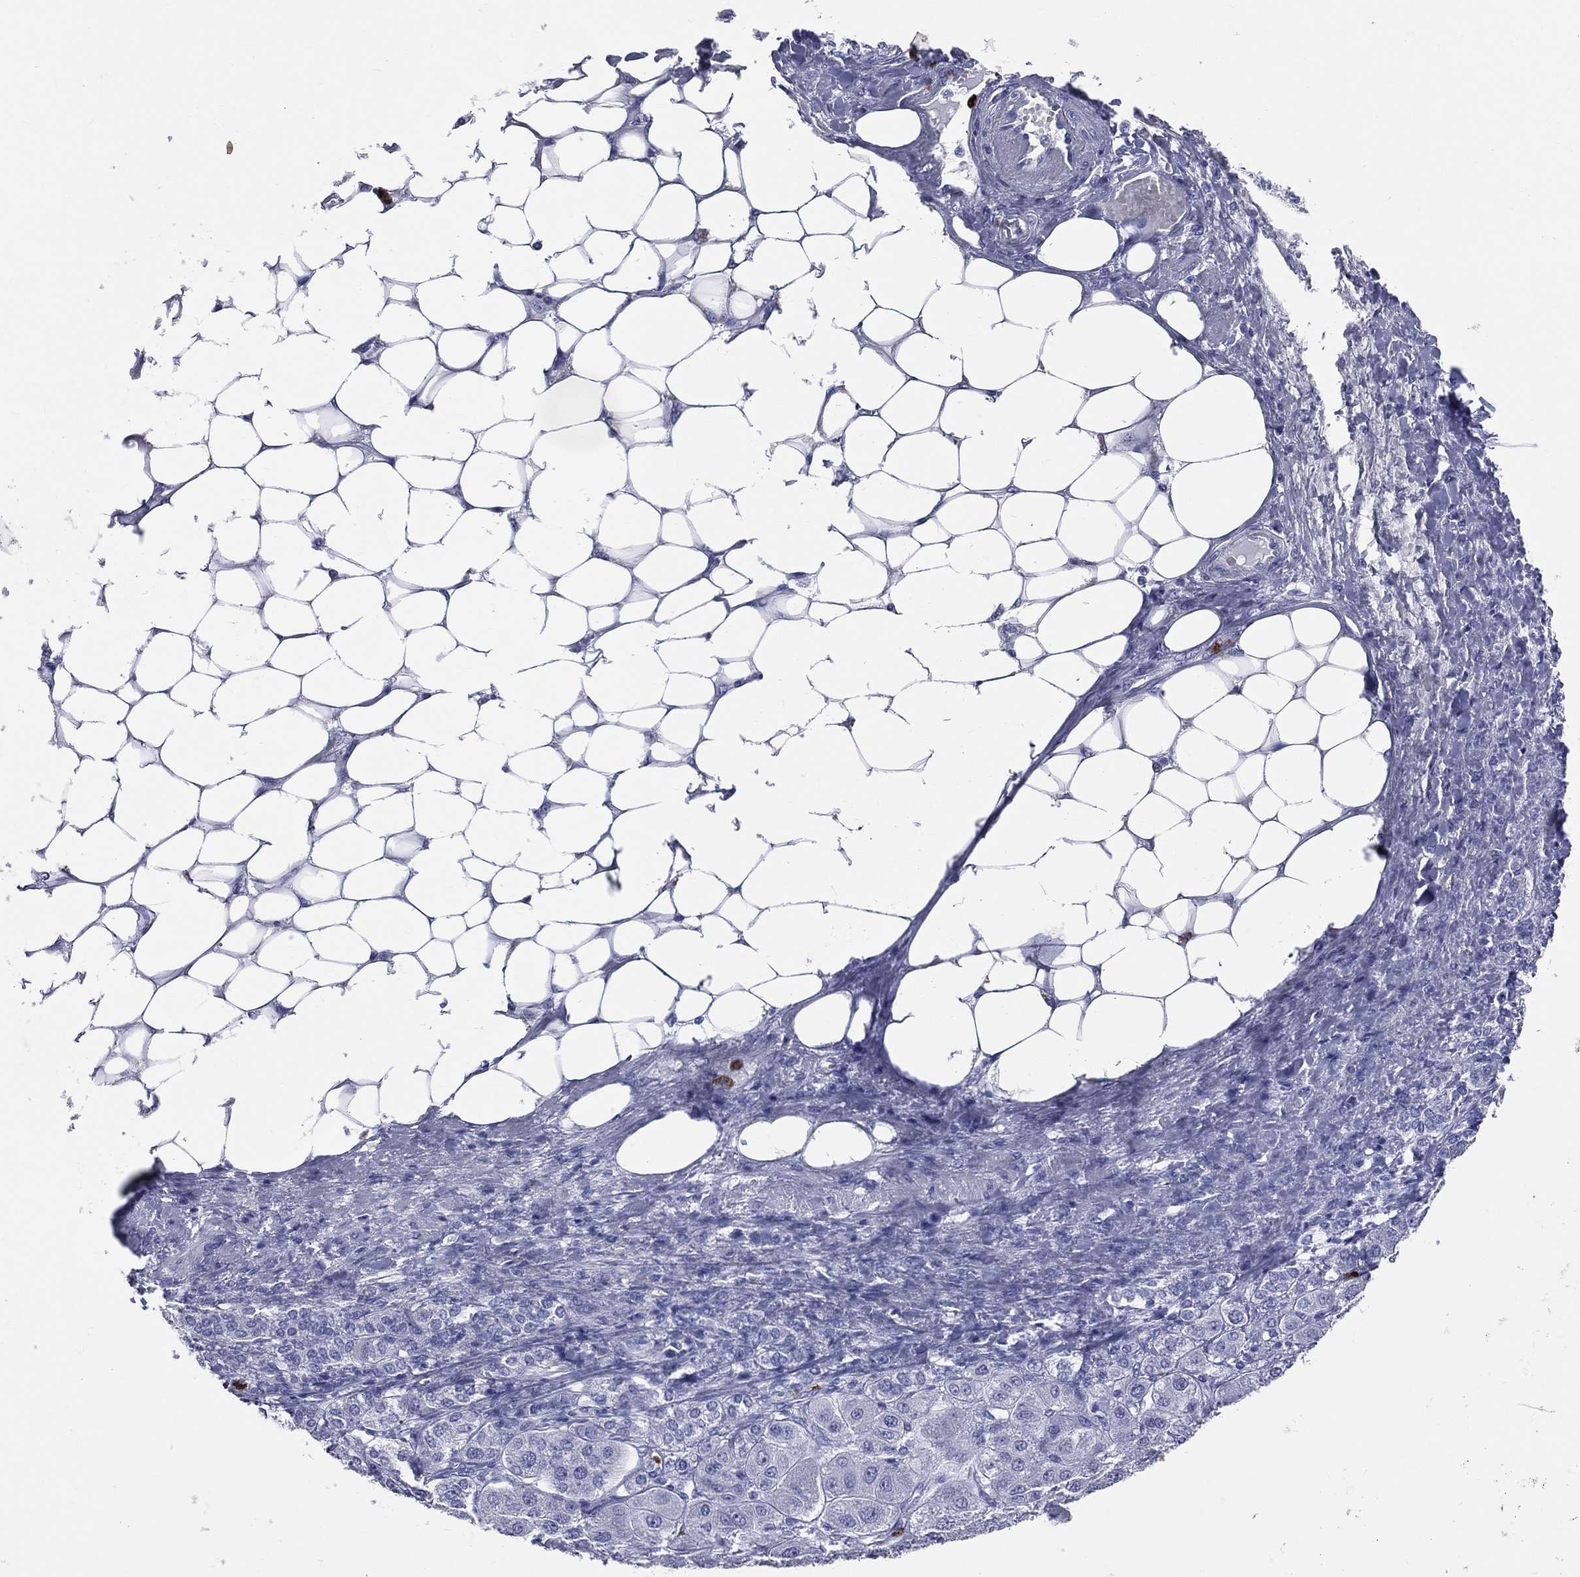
{"staining": {"intensity": "negative", "quantity": "none", "location": "none"}, "tissue": "adrenal gland", "cell_type": "Glandular cells", "image_type": "normal", "snomed": [{"axis": "morphology", "description": "Normal tissue, NOS"}, {"axis": "topography", "description": "Adrenal gland"}], "caption": "Glandular cells show no significant expression in benign adrenal gland. The staining was performed using DAB to visualize the protein expression in brown, while the nuclei were stained in blue with hematoxylin (Magnification: 20x).", "gene": "PGLYRP1", "patient": {"sex": "male", "age": 70}}